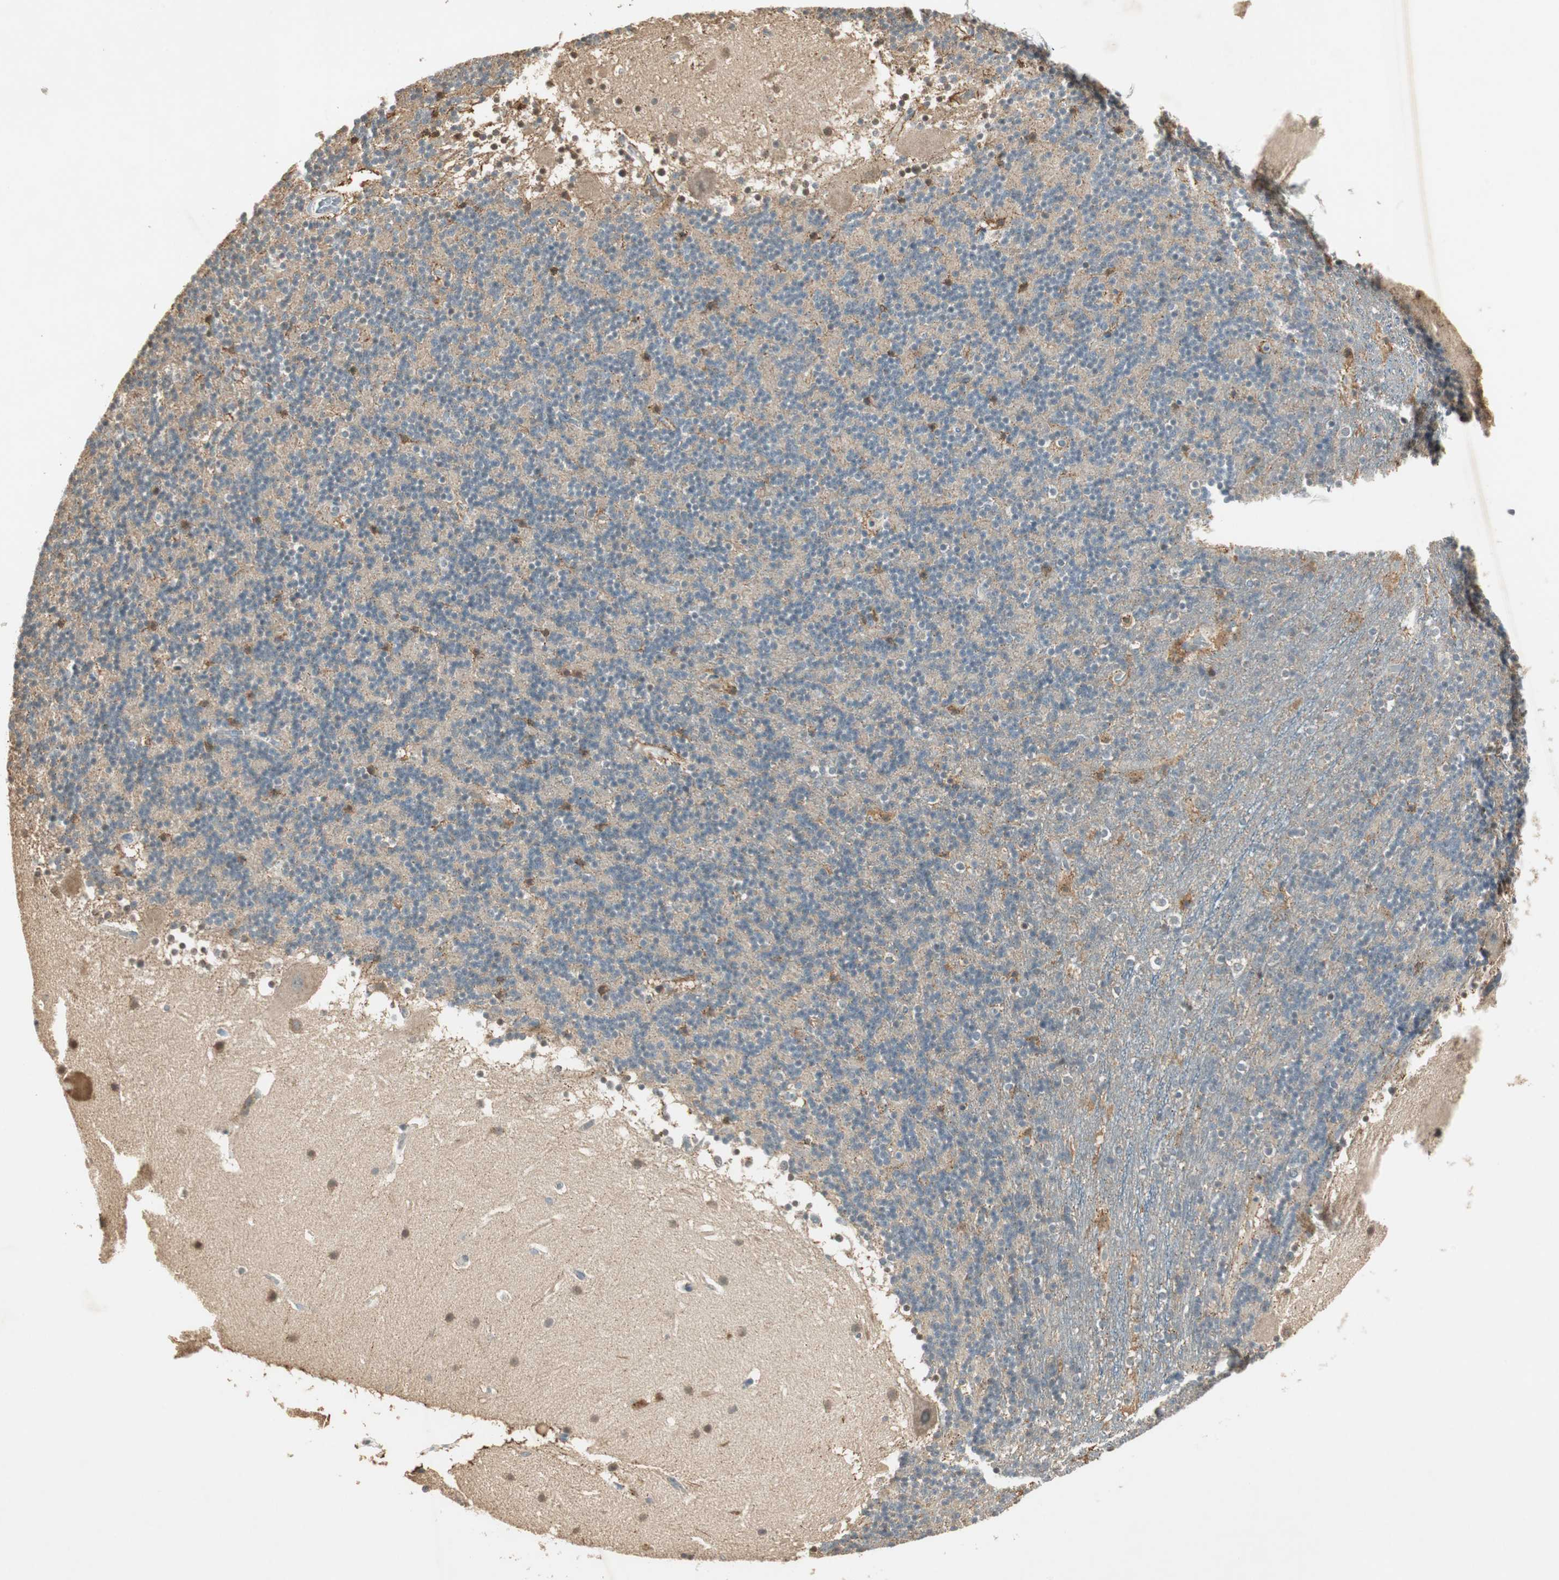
{"staining": {"intensity": "negative", "quantity": "none", "location": "none"}, "tissue": "cerebellum", "cell_type": "Cells in granular layer", "image_type": "normal", "snomed": [{"axis": "morphology", "description": "Normal tissue, NOS"}, {"axis": "topography", "description": "Cerebellum"}], "caption": "Protein analysis of normal cerebellum exhibits no significant positivity in cells in granular layer. (DAB IHC, high magnification).", "gene": "USP2", "patient": {"sex": "male", "age": 45}}